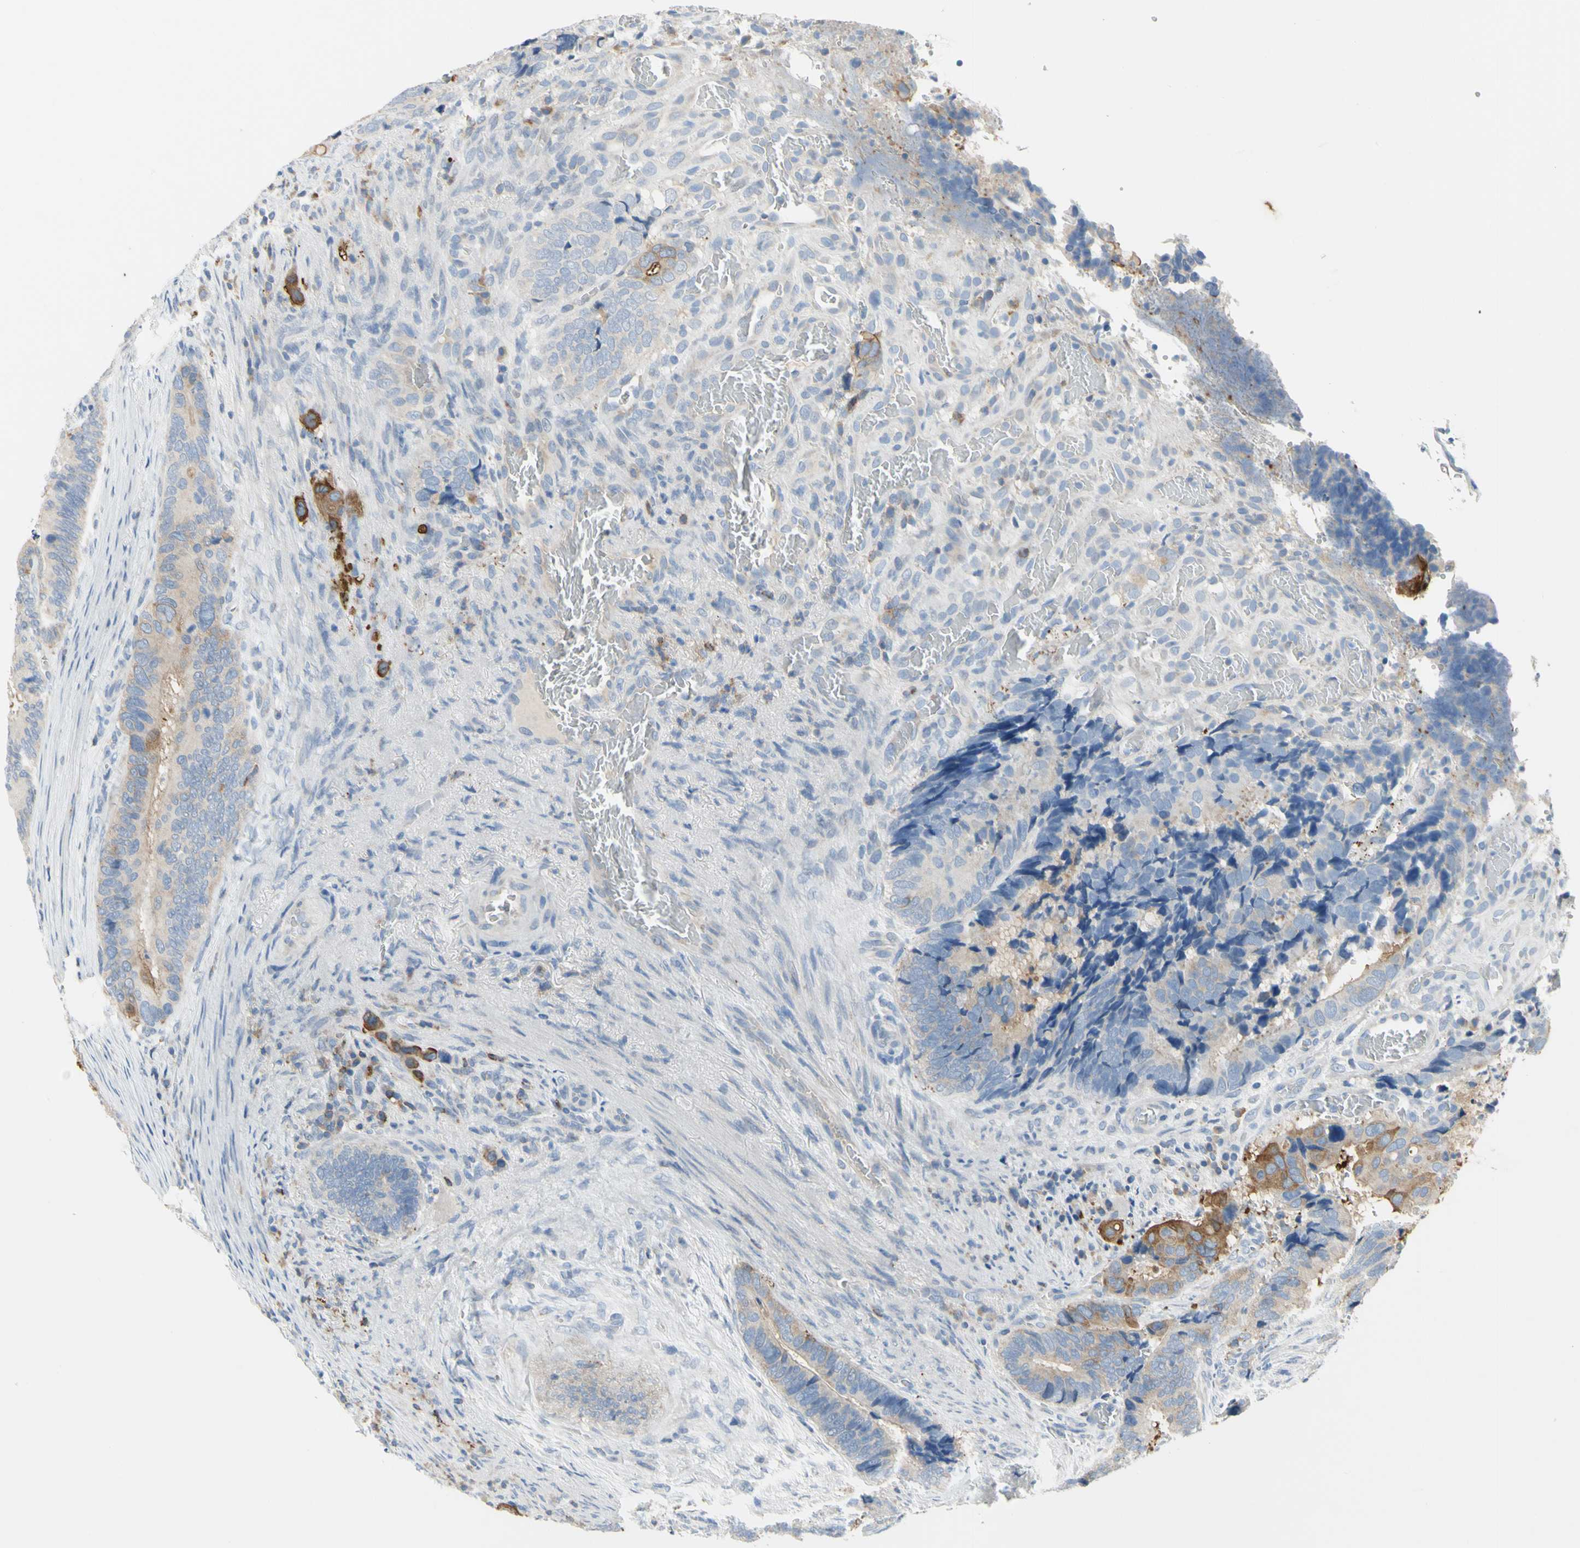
{"staining": {"intensity": "weak", "quantity": ">75%", "location": "cytoplasmic/membranous"}, "tissue": "colorectal cancer", "cell_type": "Tumor cells", "image_type": "cancer", "snomed": [{"axis": "morphology", "description": "Adenocarcinoma, NOS"}, {"axis": "topography", "description": "Colon"}], "caption": "About >75% of tumor cells in human colorectal cancer (adenocarcinoma) reveal weak cytoplasmic/membranous protein expression as visualized by brown immunohistochemical staining.", "gene": "MUC1", "patient": {"sex": "male", "age": 72}}